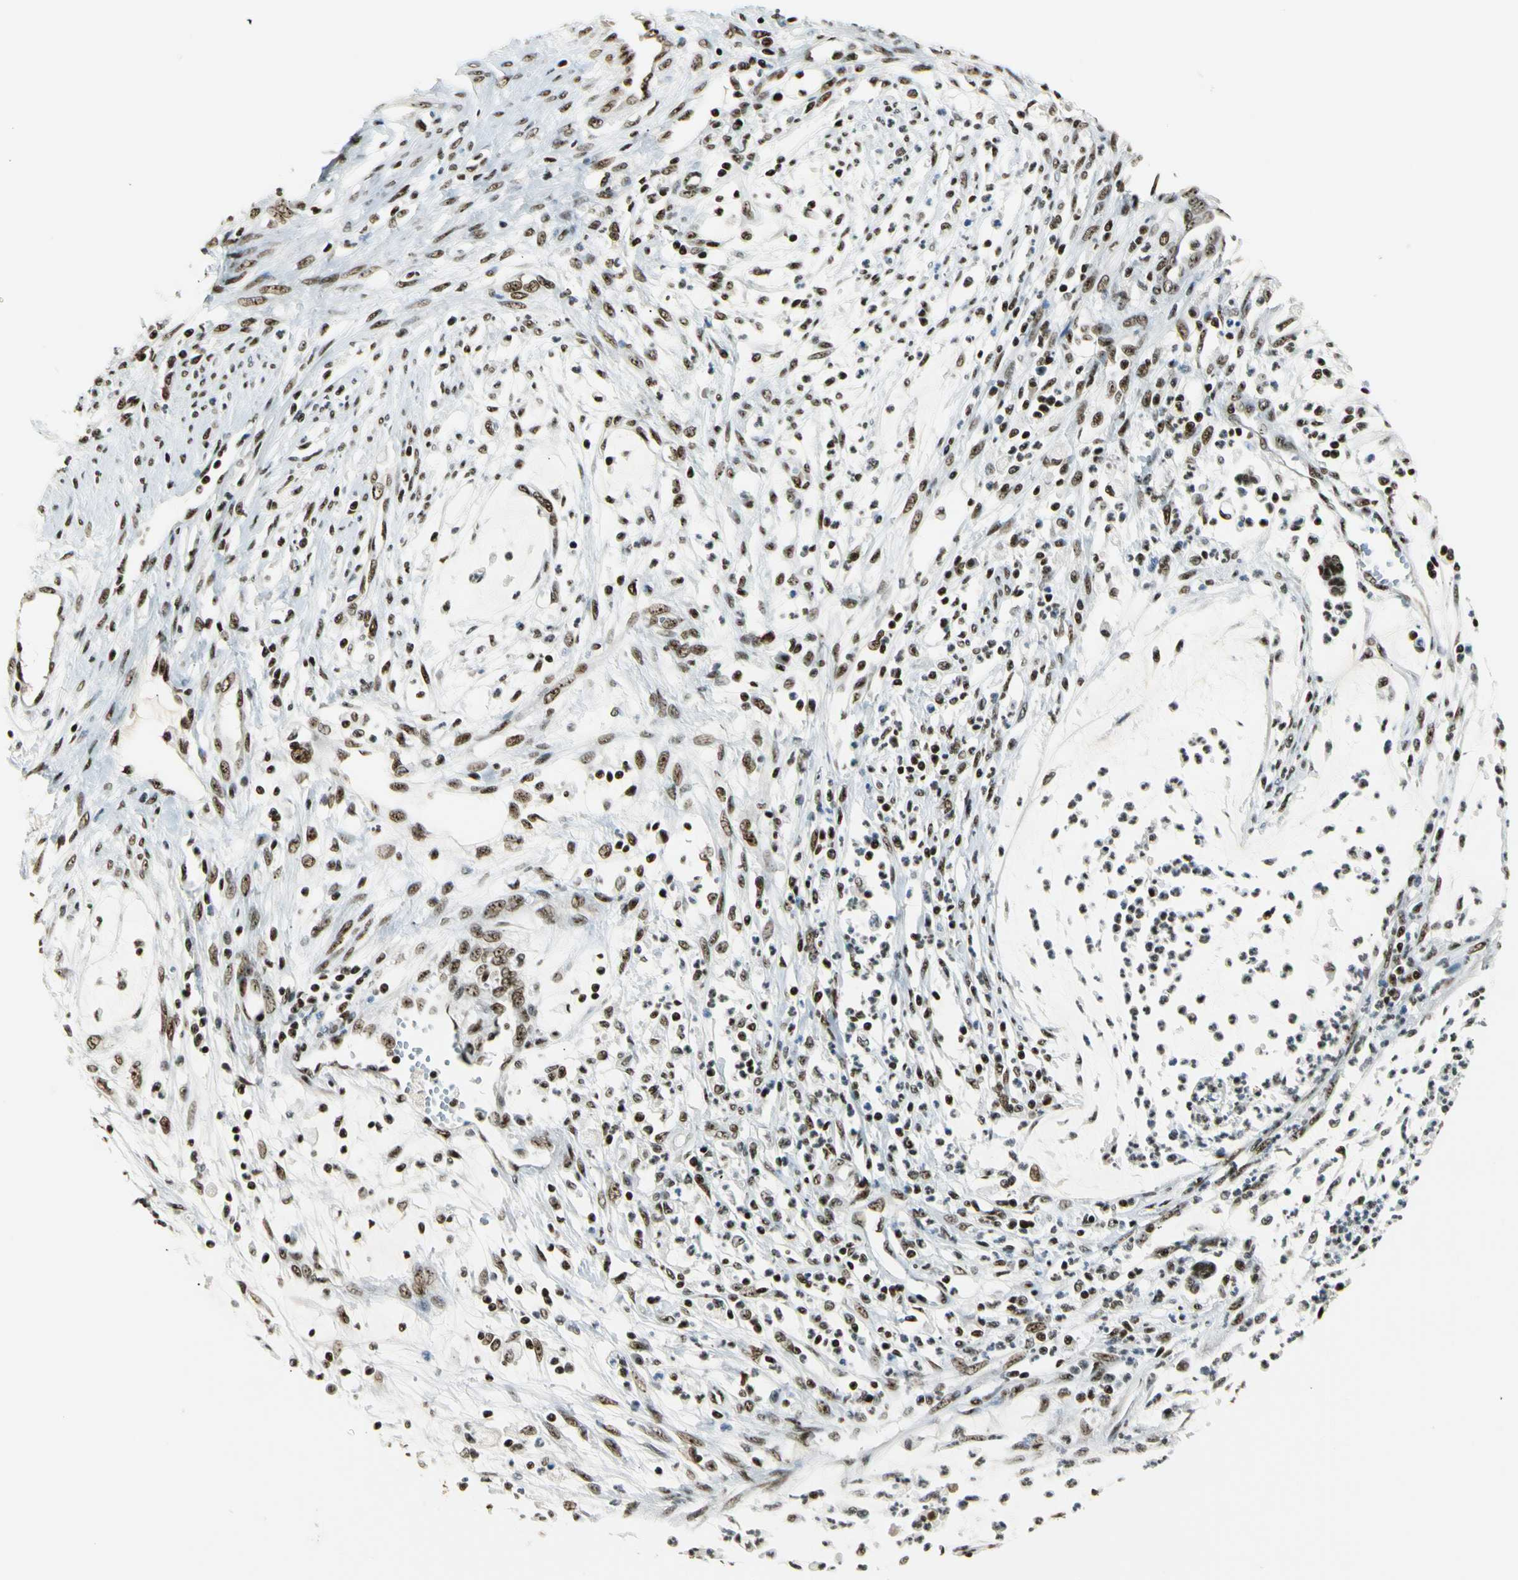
{"staining": {"intensity": "strong", "quantity": ">75%", "location": "nuclear"}, "tissue": "cervical cancer", "cell_type": "Tumor cells", "image_type": "cancer", "snomed": [{"axis": "morphology", "description": "Adenocarcinoma, NOS"}, {"axis": "topography", "description": "Cervix"}], "caption": "Cervical cancer stained with IHC reveals strong nuclear staining in about >75% of tumor cells.", "gene": "UBTF", "patient": {"sex": "female", "age": 36}}